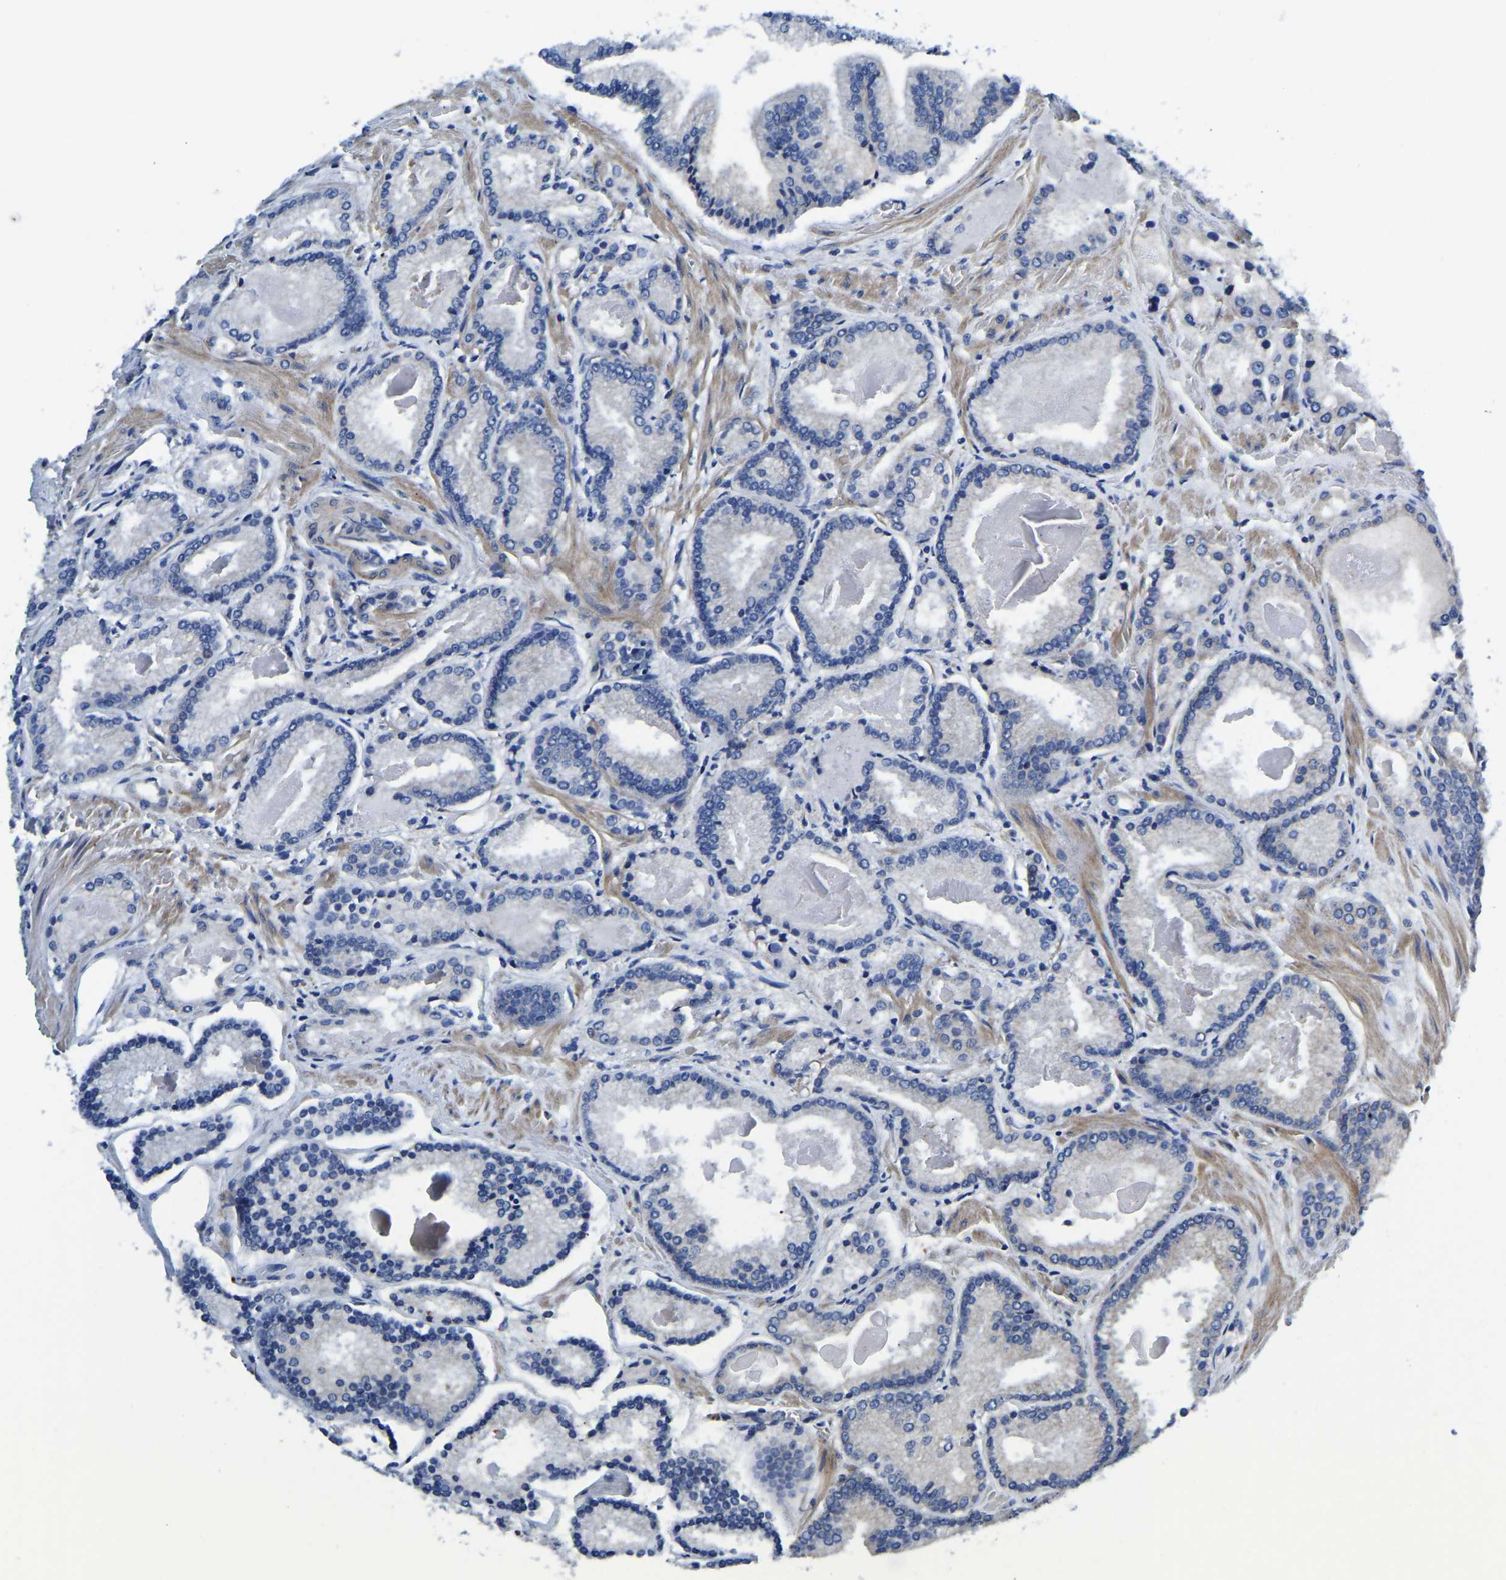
{"staining": {"intensity": "moderate", "quantity": "25%-75%", "location": "cytoplasmic/membranous"}, "tissue": "prostate cancer", "cell_type": "Tumor cells", "image_type": "cancer", "snomed": [{"axis": "morphology", "description": "Adenocarcinoma, Low grade"}, {"axis": "topography", "description": "Prostate"}], "caption": "Brown immunohistochemical staining in human prostate cancer displays moderate cytoplasmic/membranous positivity in about 25%-75% of tumor cells.", "gene": "STAT2", "patient": {"sex": "male", "age": 59}}